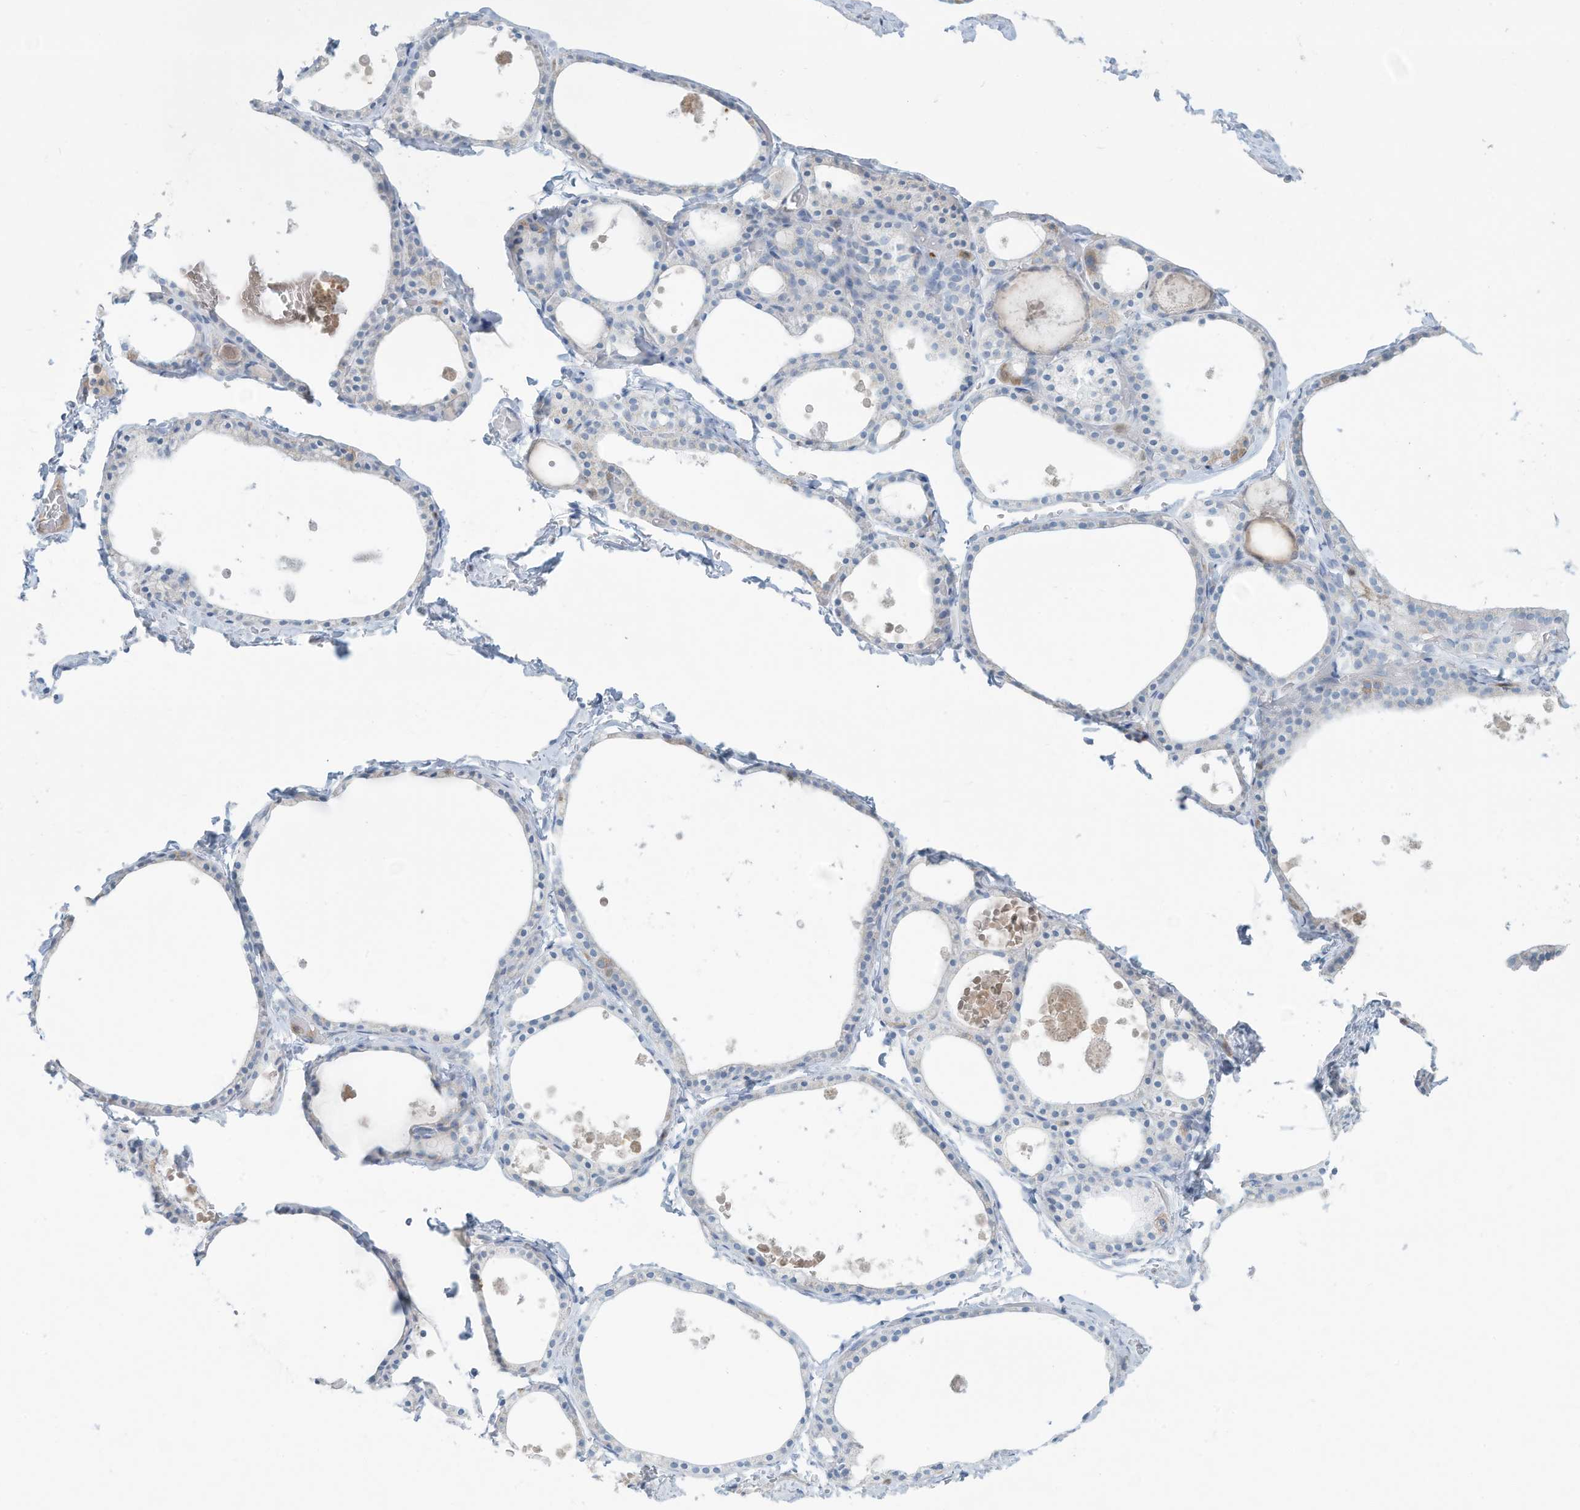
{"staining": {"intensity": "negative", "quantity": "none", "location": "none"}, "tissue": "thyroid gland", "cell_type": "Glandular cells", "image_type": "normal", "snomed": [{"axis": "morphology", "description": "Normal tissue, NOS"}, {"axis": "topography", "description": "Thyroid gland"}], "caption": "Immunohistochemical staining of benign human thyroid gland shows no significant staining in glandular cells.", "gene": "ERI2", "patient": {"sex": "male", "age": 56}}